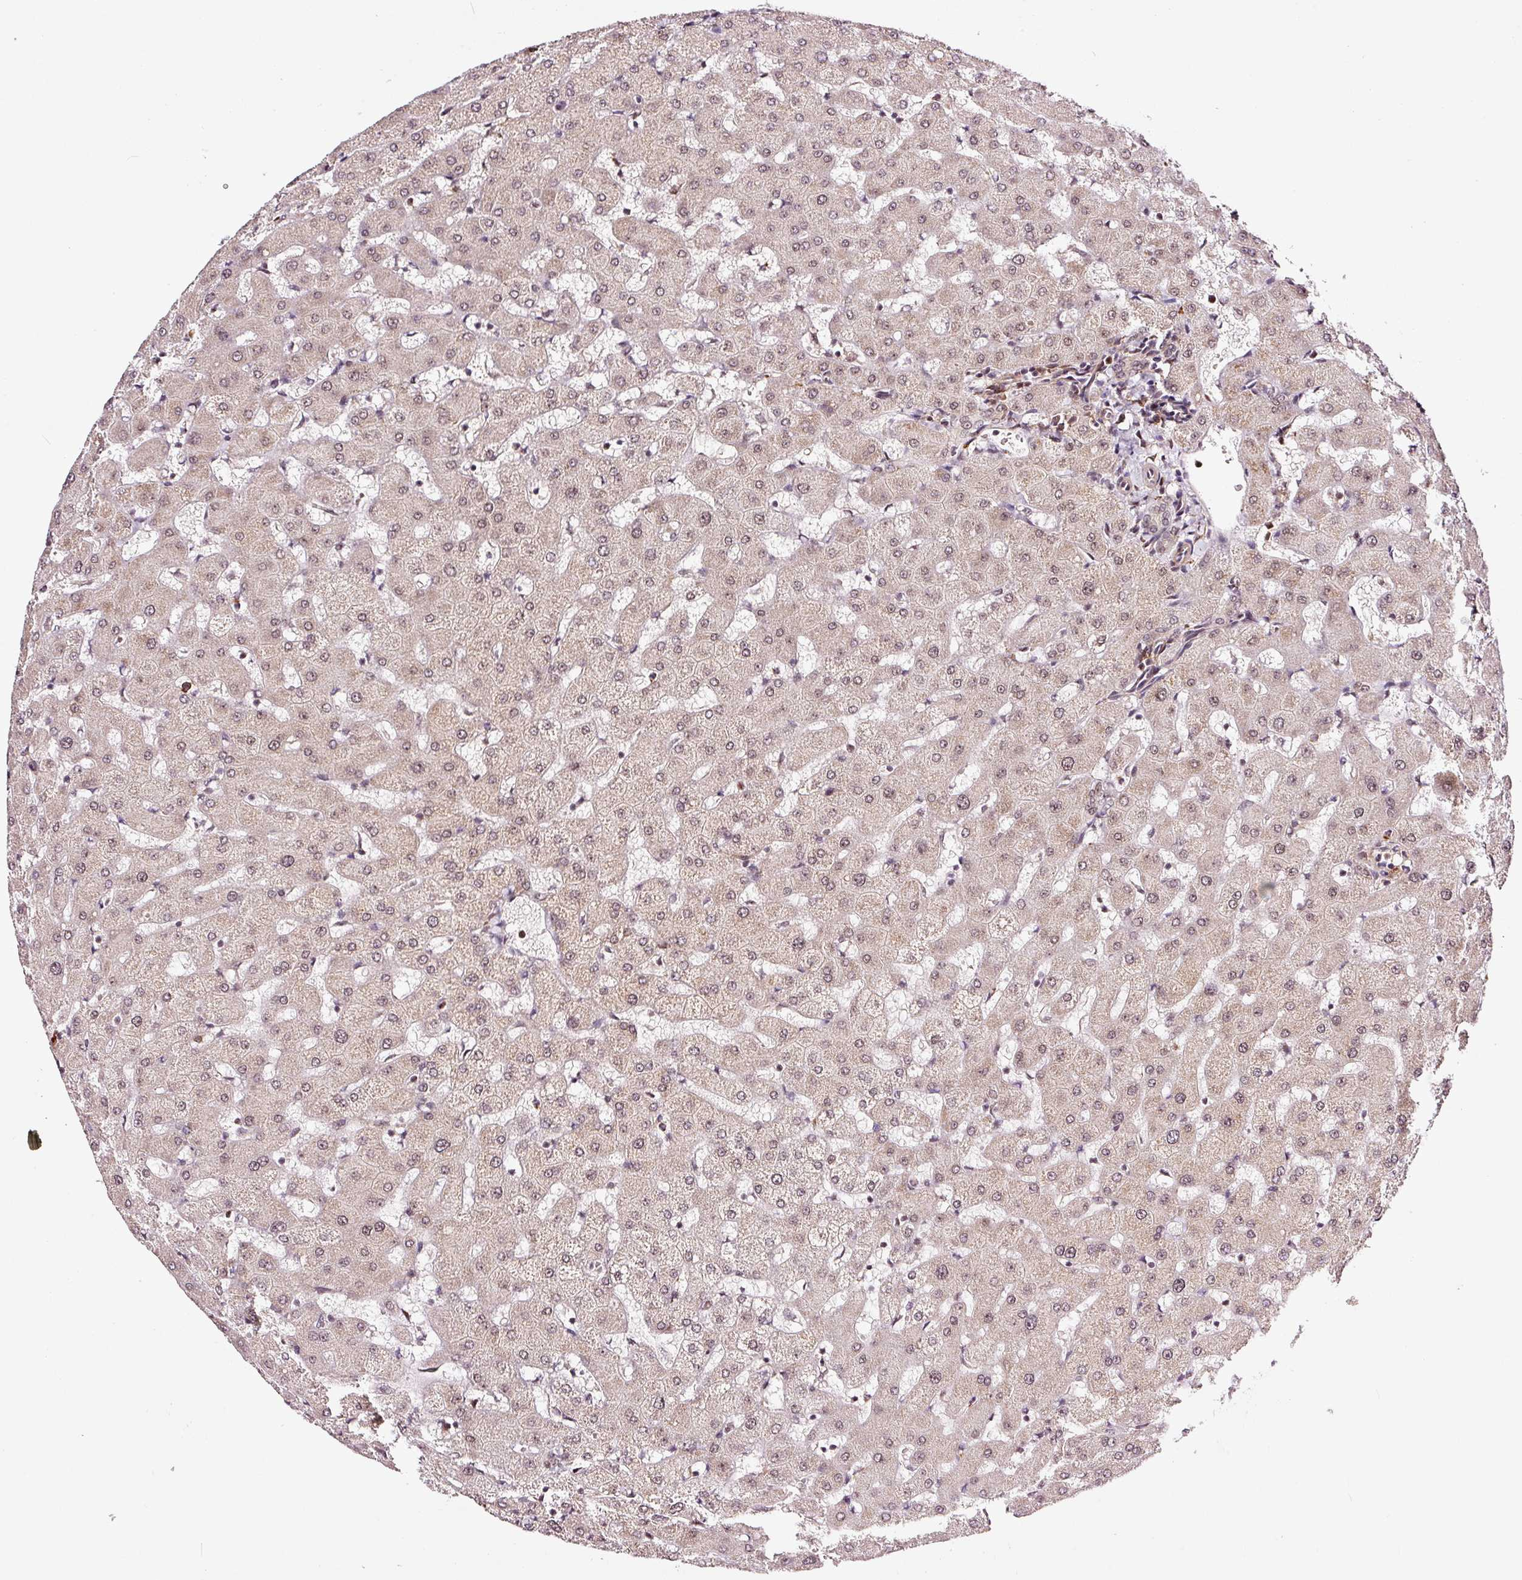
{"staining": {"intensity": "weak", "quantity": ">75%", "location": "nuclear"}, "tissue": "liver", "cell_type": "Cholangiocytes", "image_type": "normal", "snomed": [{"axis": "morphology", "description": "Normal tissue, NOS"}, {"axis": "topography", "description": "Liver"}], "caption": "Immunohistochemistry (IHC) of benign liver shows low levels of weak nuclear staining in approximately >75% of cholangiocytes. (DAB (3,3'-diaminobenzidine) IHC, brown staining for protein, blue staining for nuclei).", "gene": "RFC4", "patient": {"sex": "female", "age": 63}}